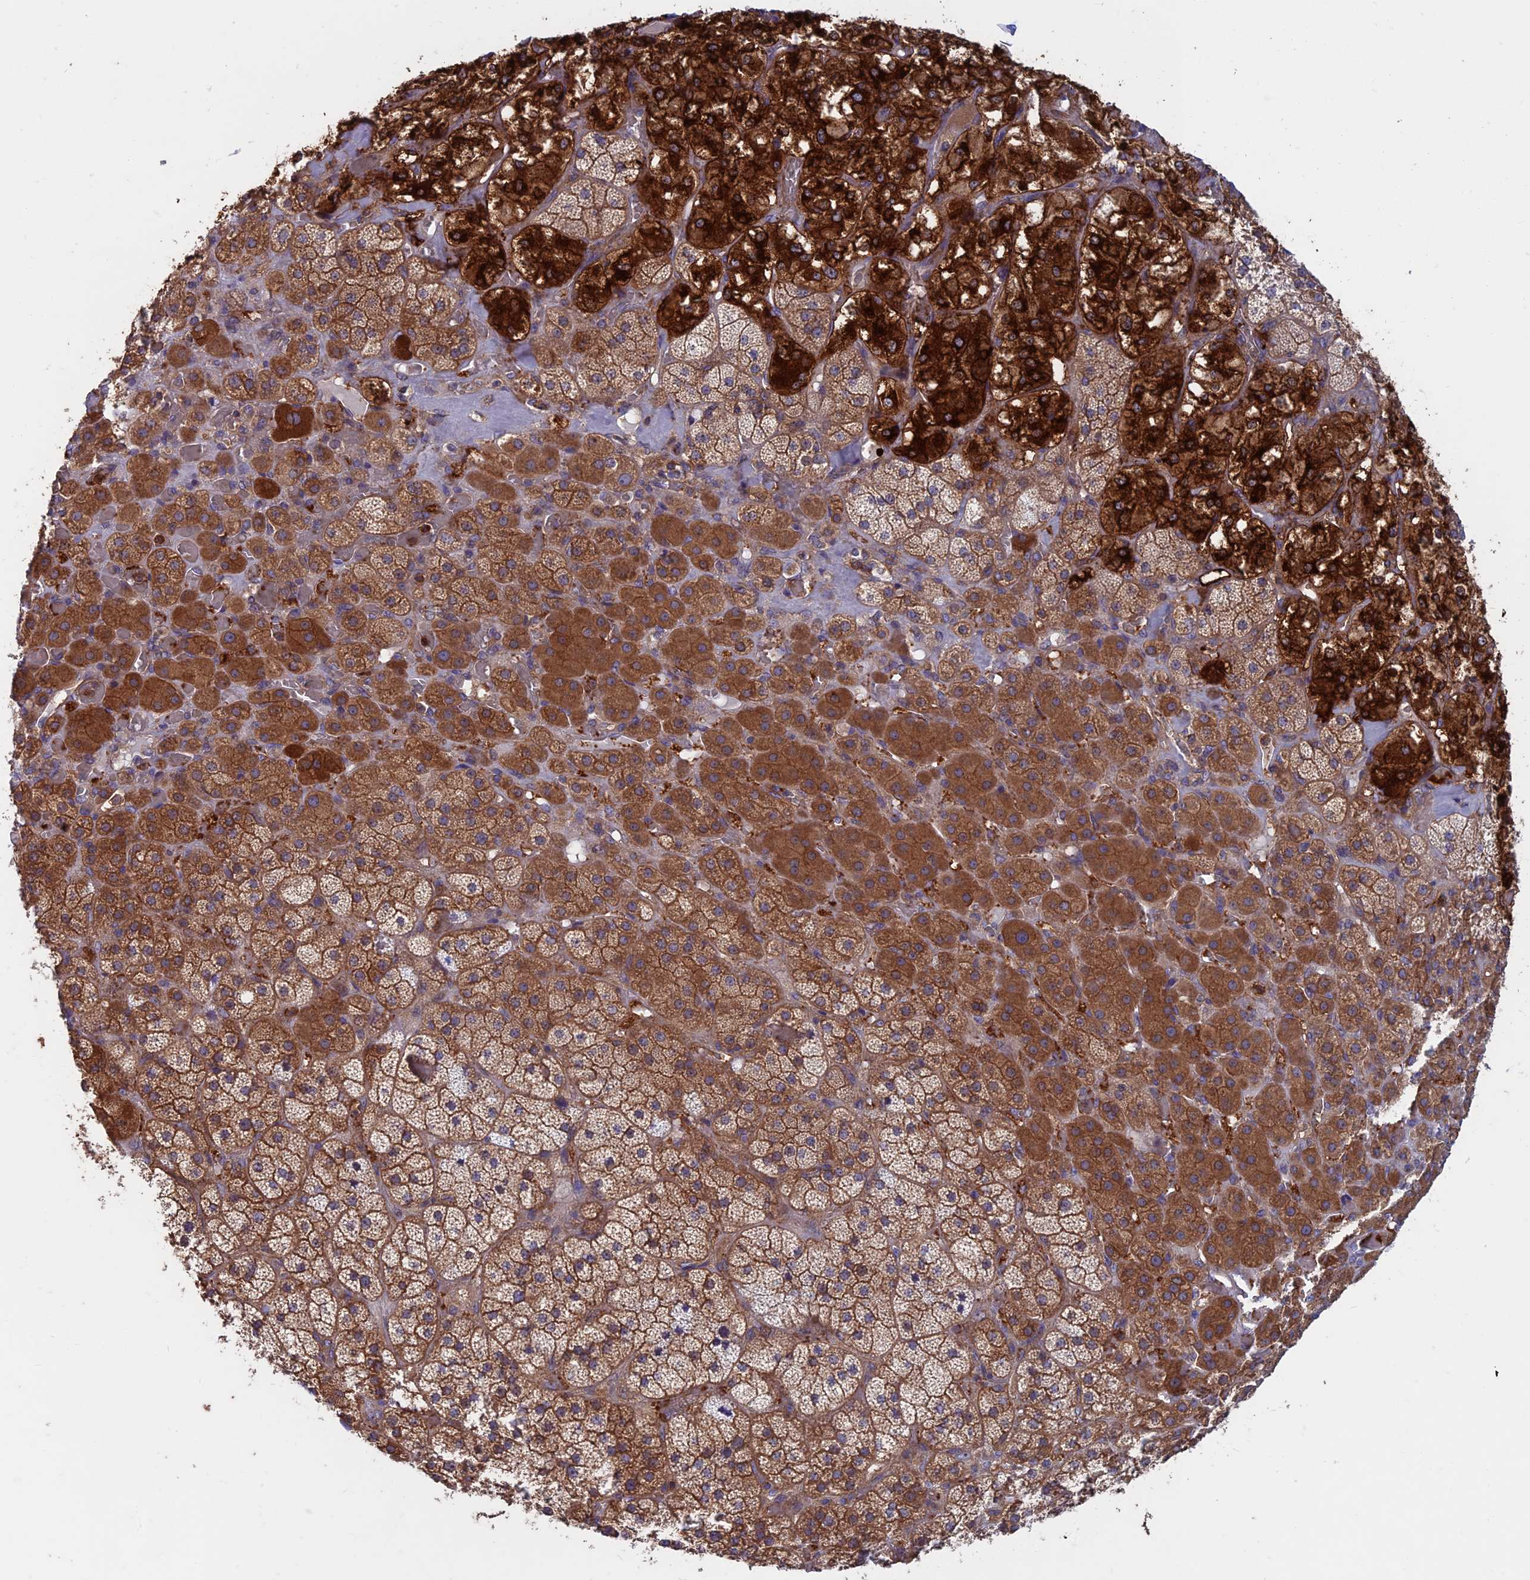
{"staining": {"intensity": "strong", "quantity": ">75%", "location": "cytoplasmic/membranous"}, "tissue": "adrenal gland", "cell_type": "Glandular cells", "image_type": "normal", "snomed": [{"axis": "morphology", "description": "Normal tissue, NOS"}, {"axis": "topography", "description": "Adrenal gland"}], "caption": "Adrenal gland stained with a protein marker demonstrates strong staining in glandular cells.", "gene": "DNM1L", "patient": {"sex": "male", "age": 57}}